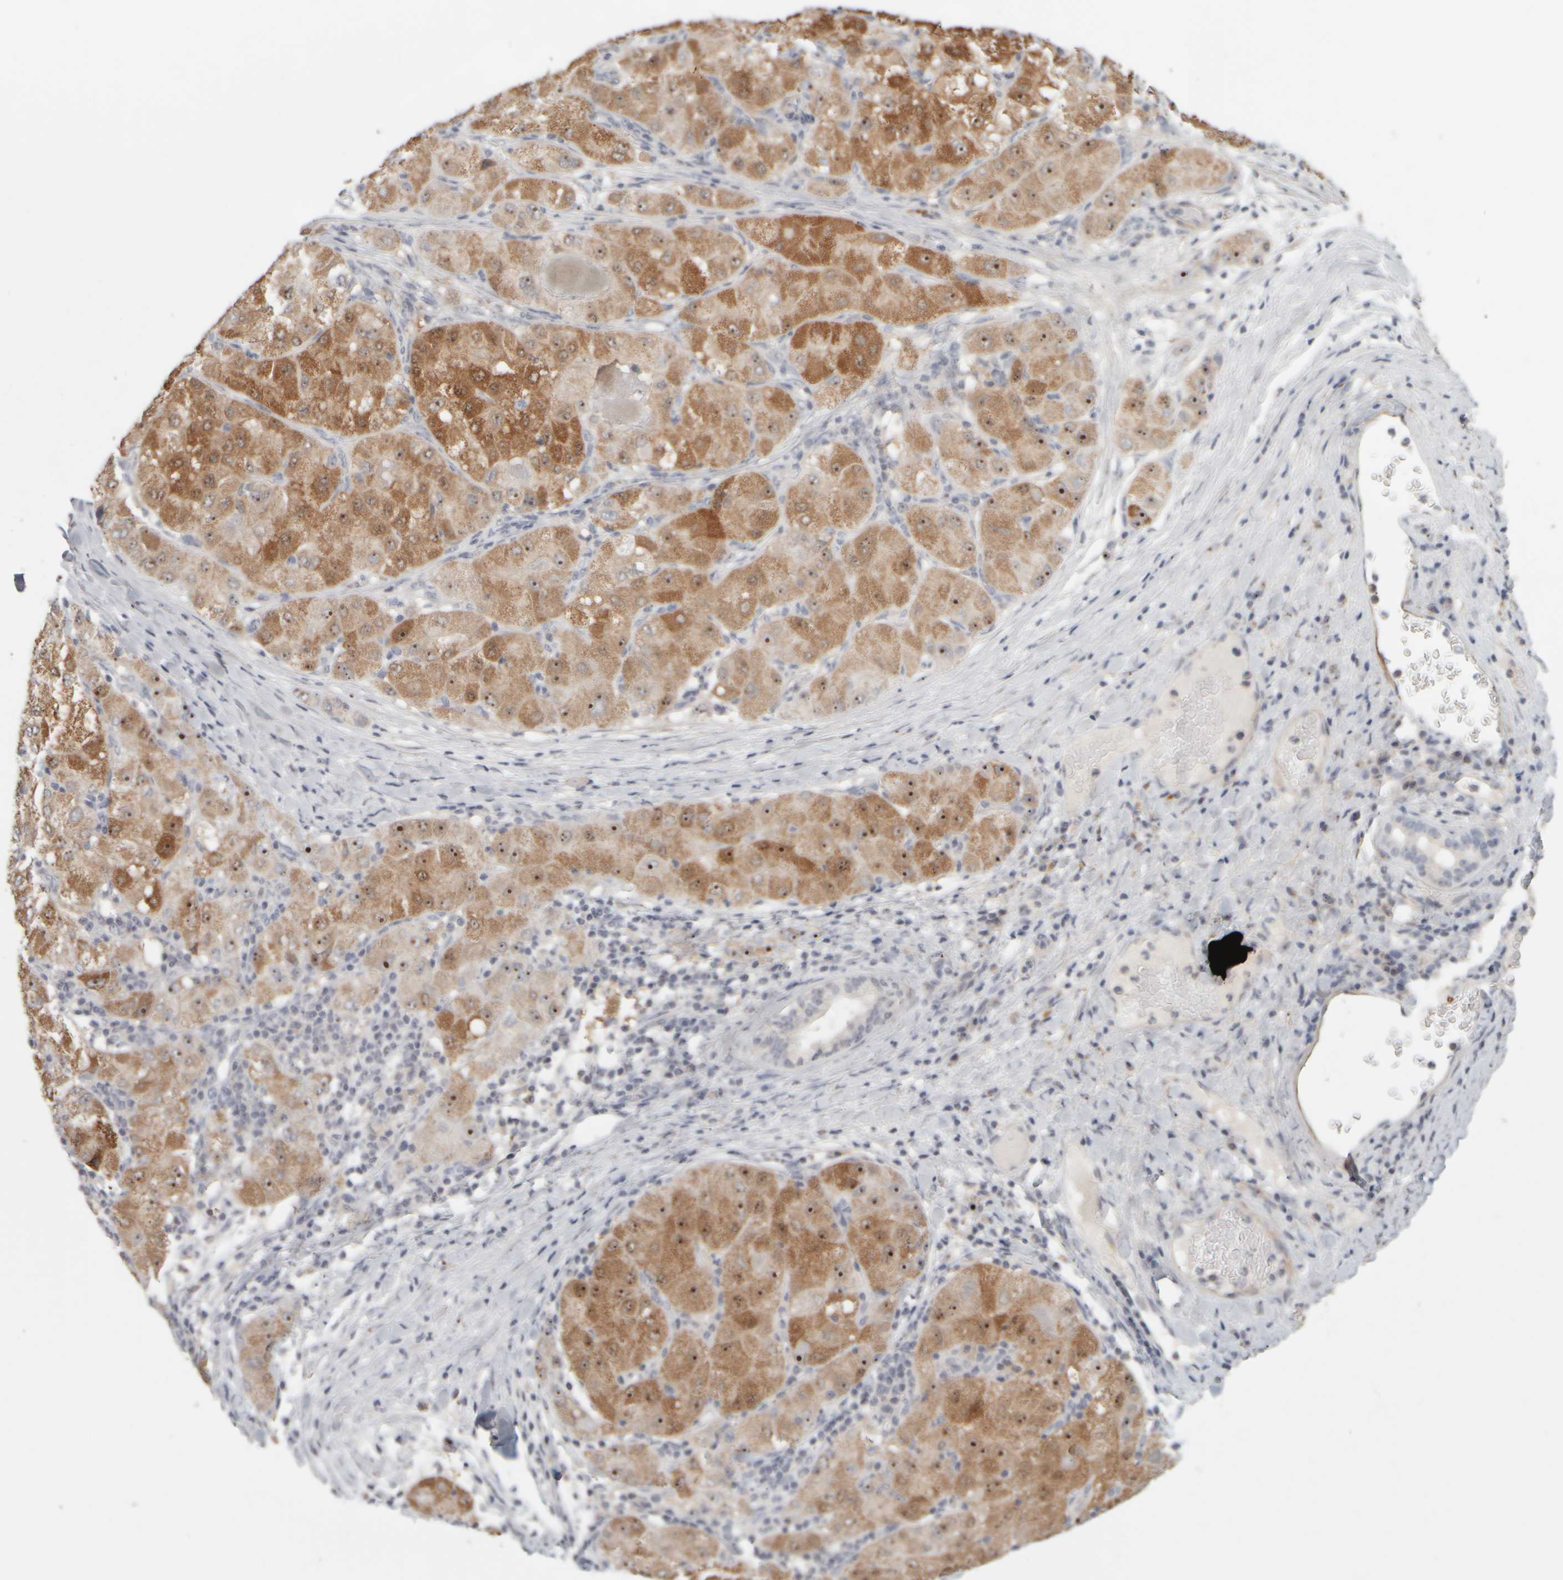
{"staining": {"intensity": "strong", "quantity": ">75%", "location": "cytoplasmic/membranous,nuclear"}, "tissue": "liver cancer", "cell_type": "Tumor cells", "image_type": "cancer", "snomed": [{"axis": "morphology", "description": "Carcinoma, Hepatocellular, NOS"}, {"axis": "topography", "description": "Liver"}], "caption": "The histopathology image reveals immunohistochemical staining of liver cancer. There is strong cytoplasmic/membranous and nuclear expression is identified in about >75% of tumor cells.", "gene": "DCXR", "patient": {"sex": "male", "age": 80}}